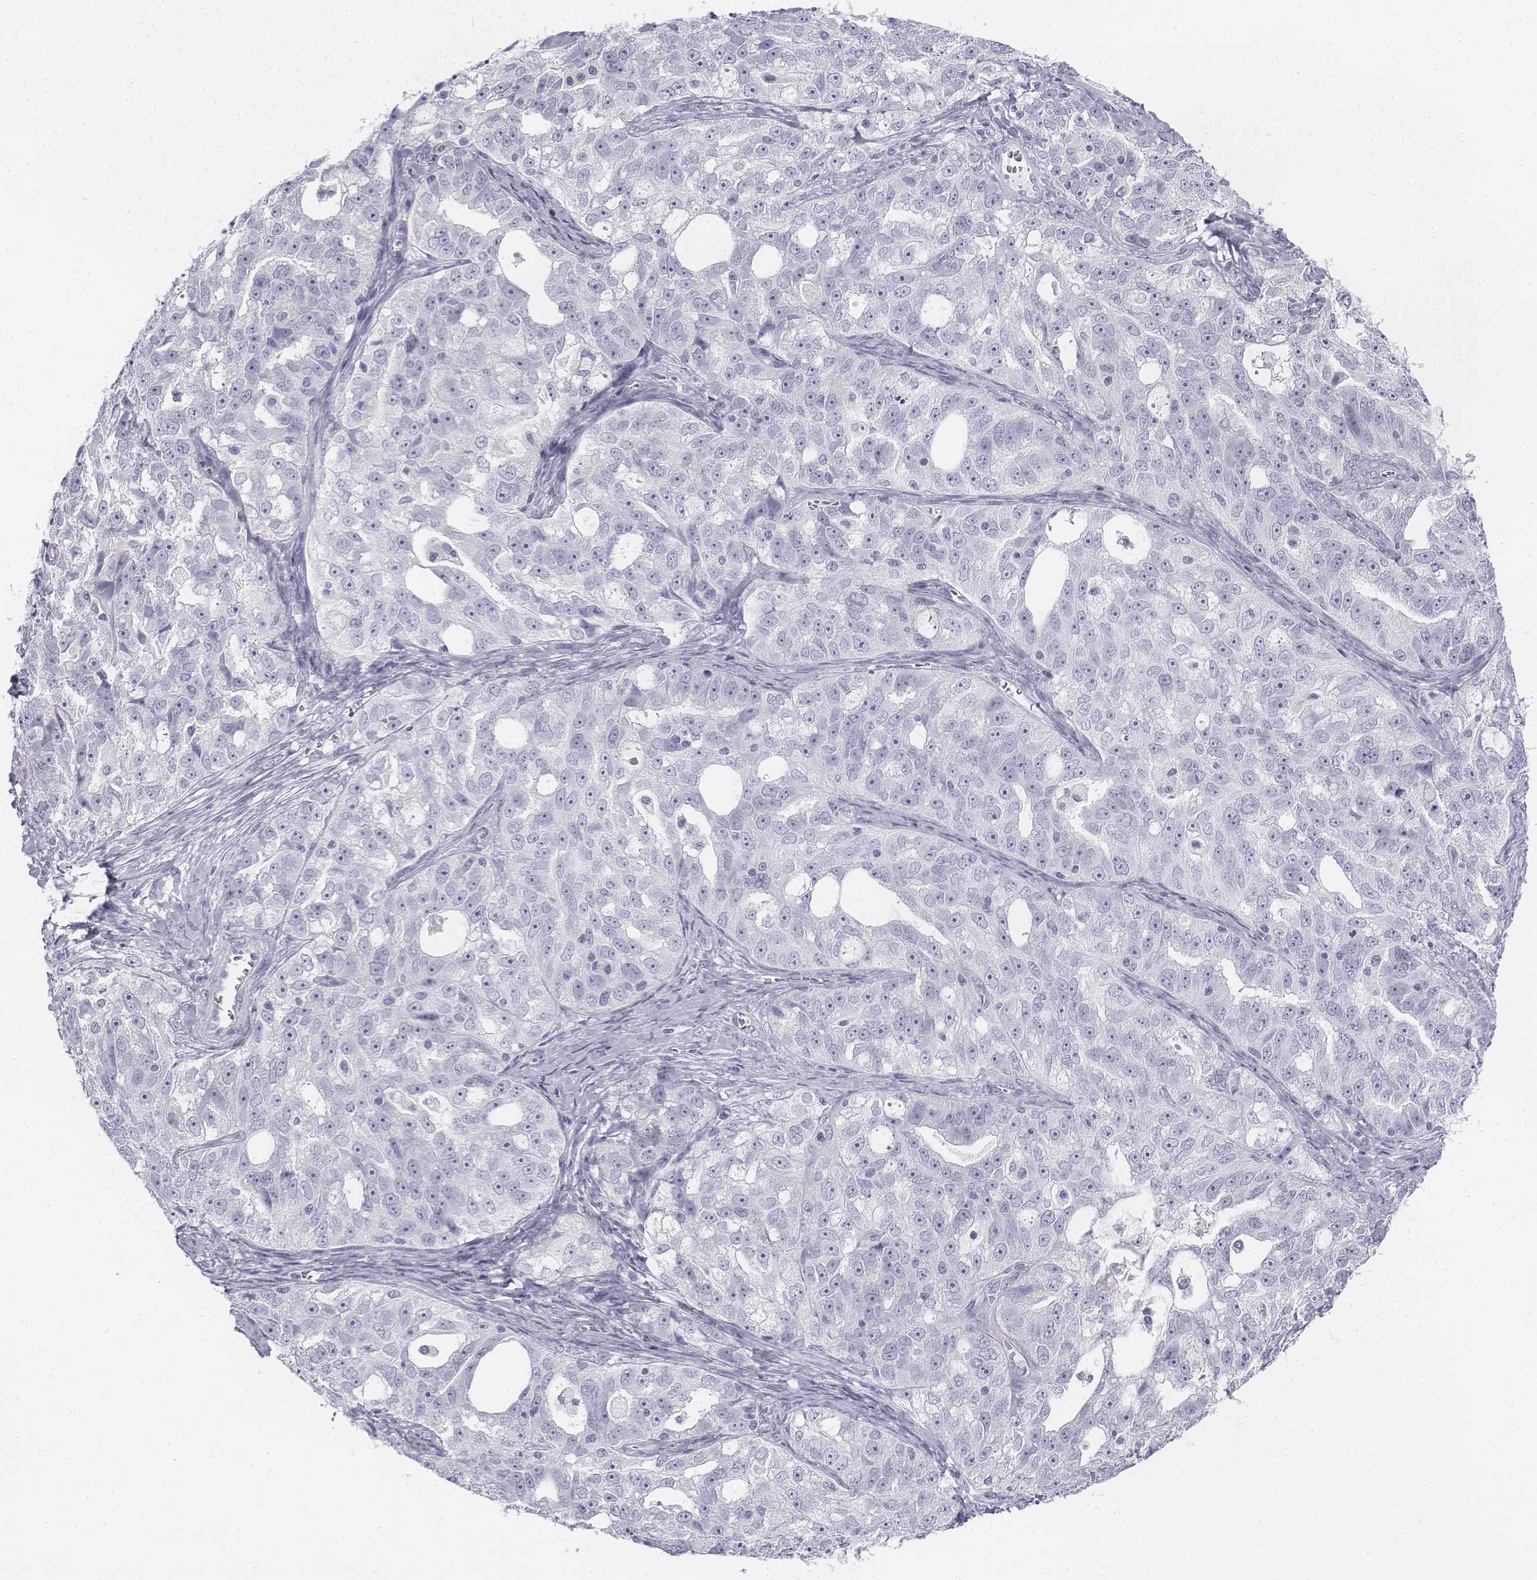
{"staining": {"intensity": "negative", "quantity": "none", "location": "none"}, "tissue": "ovarian cancer", "cell_type": "Tumor cells", "image_type": "cancer", "snomed": [{"axis": "morphology", "description": "Cystadenocarcinoma, serous, NOS"}, {"axis": "topography", "description": "Ovary"}], "caption": "Ovarian cancer was stained to show a protein in brown. There is no significant positivity in tumor cells.", "gene": "TH", "patient": {"sex": "female", "age": 51}}